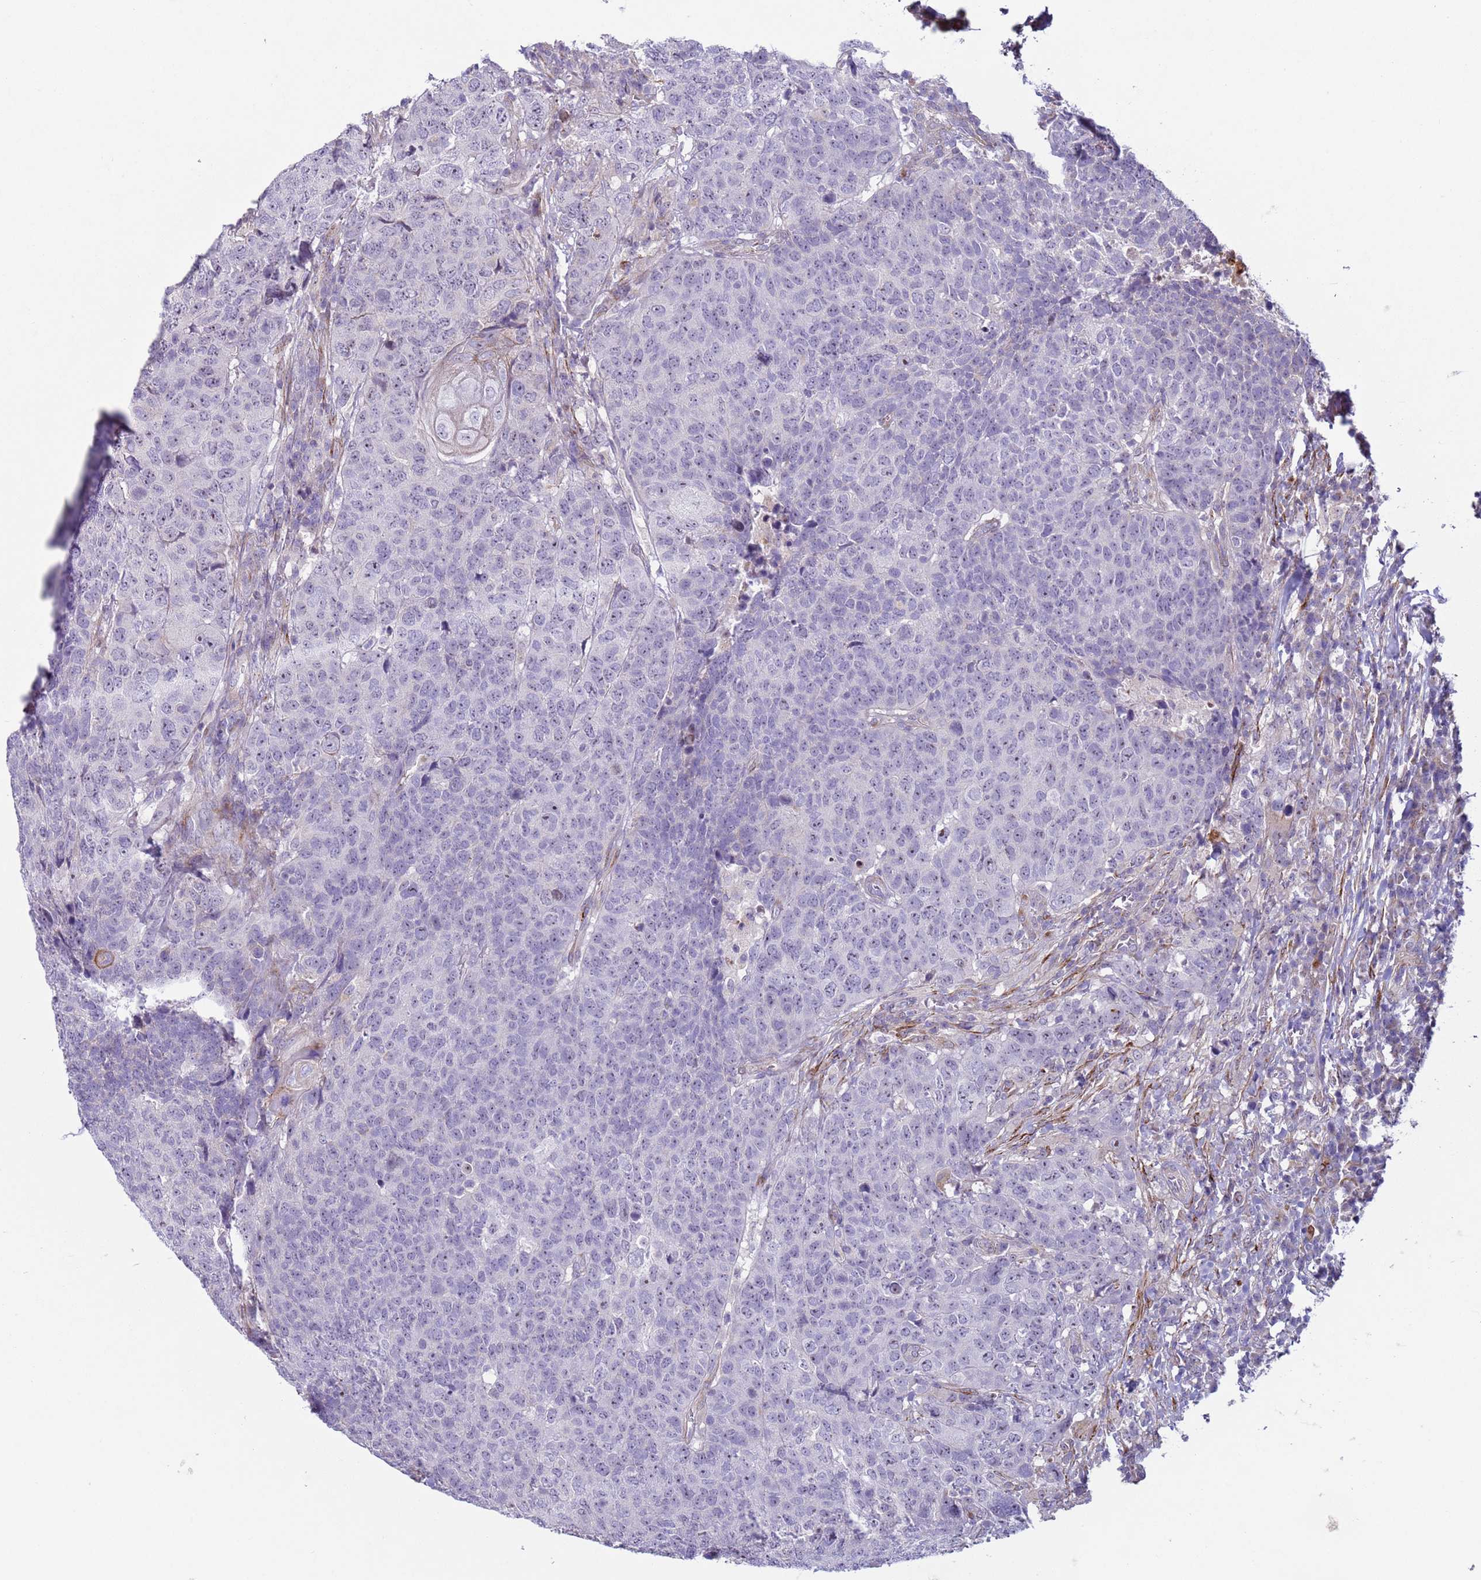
{"staining": {"intensity": "negative", "quantity": "none", "location": "none"}, "tissue": "head and neck cancer", "cell_type": "Tumor cells", "image_type": "cancer", "snomed": [{"axis": "morphology", "description": "Normal tissue, NOS"}, {"axis": "morphology", "description": "Squamous cell carcinoma, NOS"}, {"axis": "topography", "description": "Skeletal muscle"}, {"axis": "topography", "description": "Vascular tissue"}, {"axis": "topography", "description": "Peripheral nerve tissue"}, {"axis": "topography", "description": "Head-Neck"}], "caption": "Protein analysis of head and neck squamous cell carcinoma reveals no significant positivity in tumor cells.", "gene": "HEATR1", "patient": {"sex": "male", "age": 66}}